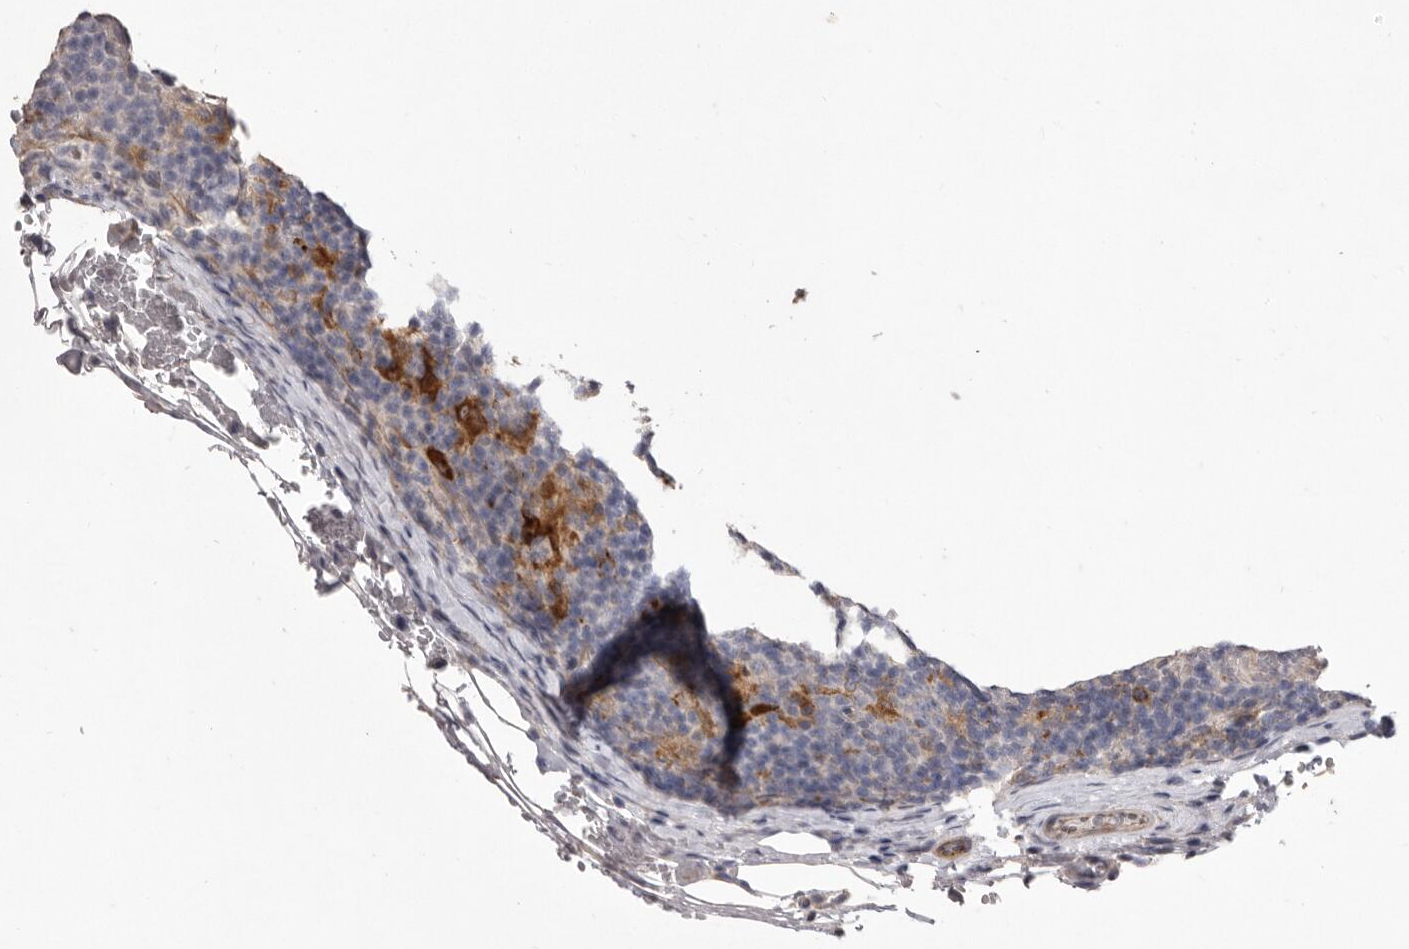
{"staining": {"intensity": "negative", "quantity": "none", "location": "none"}, "tissue": "lymphoma", "cell_type": "Tumor cells", "image_type": "cancer", "snomed": [{"axis": "morphology", "description": "Hodgkin's disease, NOS"}, {"axis": "topography", "description": "Lymph node"}], "caption": "The image shows no significant staining in tumor cells of Hodgkin's disease.", "gene": "VPS45", "patient": {"sex": "female", "age": 57}}